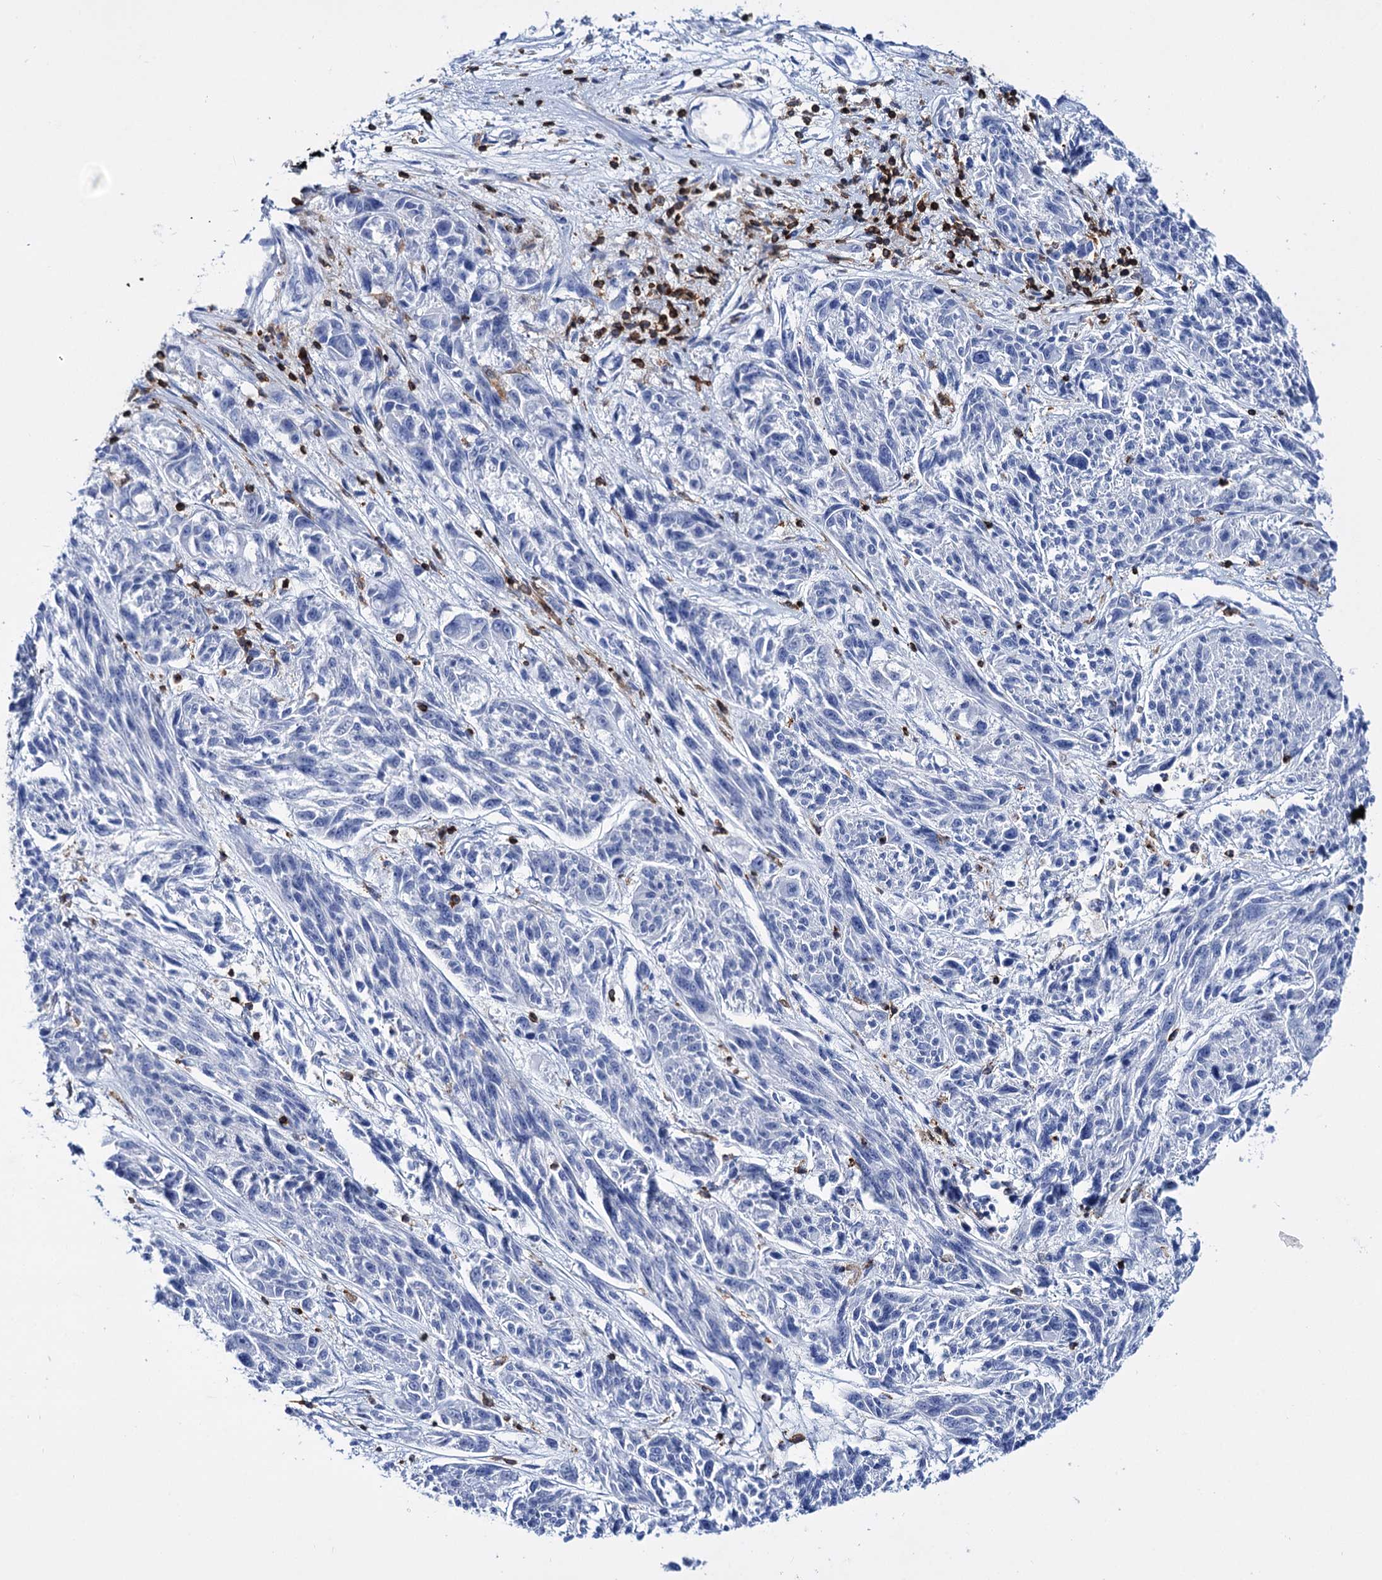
{"staining": {"intensity": "negative", "quantity": "none", "location": "none"}, "tissue": "melanoma", "cell_type": "Tumor cells", "image_type": "cancer", "snomed": [{"axis": "morphology", "description": "Malignant melanoma, NOS"}, {"axis": "topography", "description": "Skin"}], "caption": "Immunohistochemical staining of human melanoma displays no significant staining in tumor cells.", "gene": "DEF6", "patient": {"sex": "male", "age": 53}}